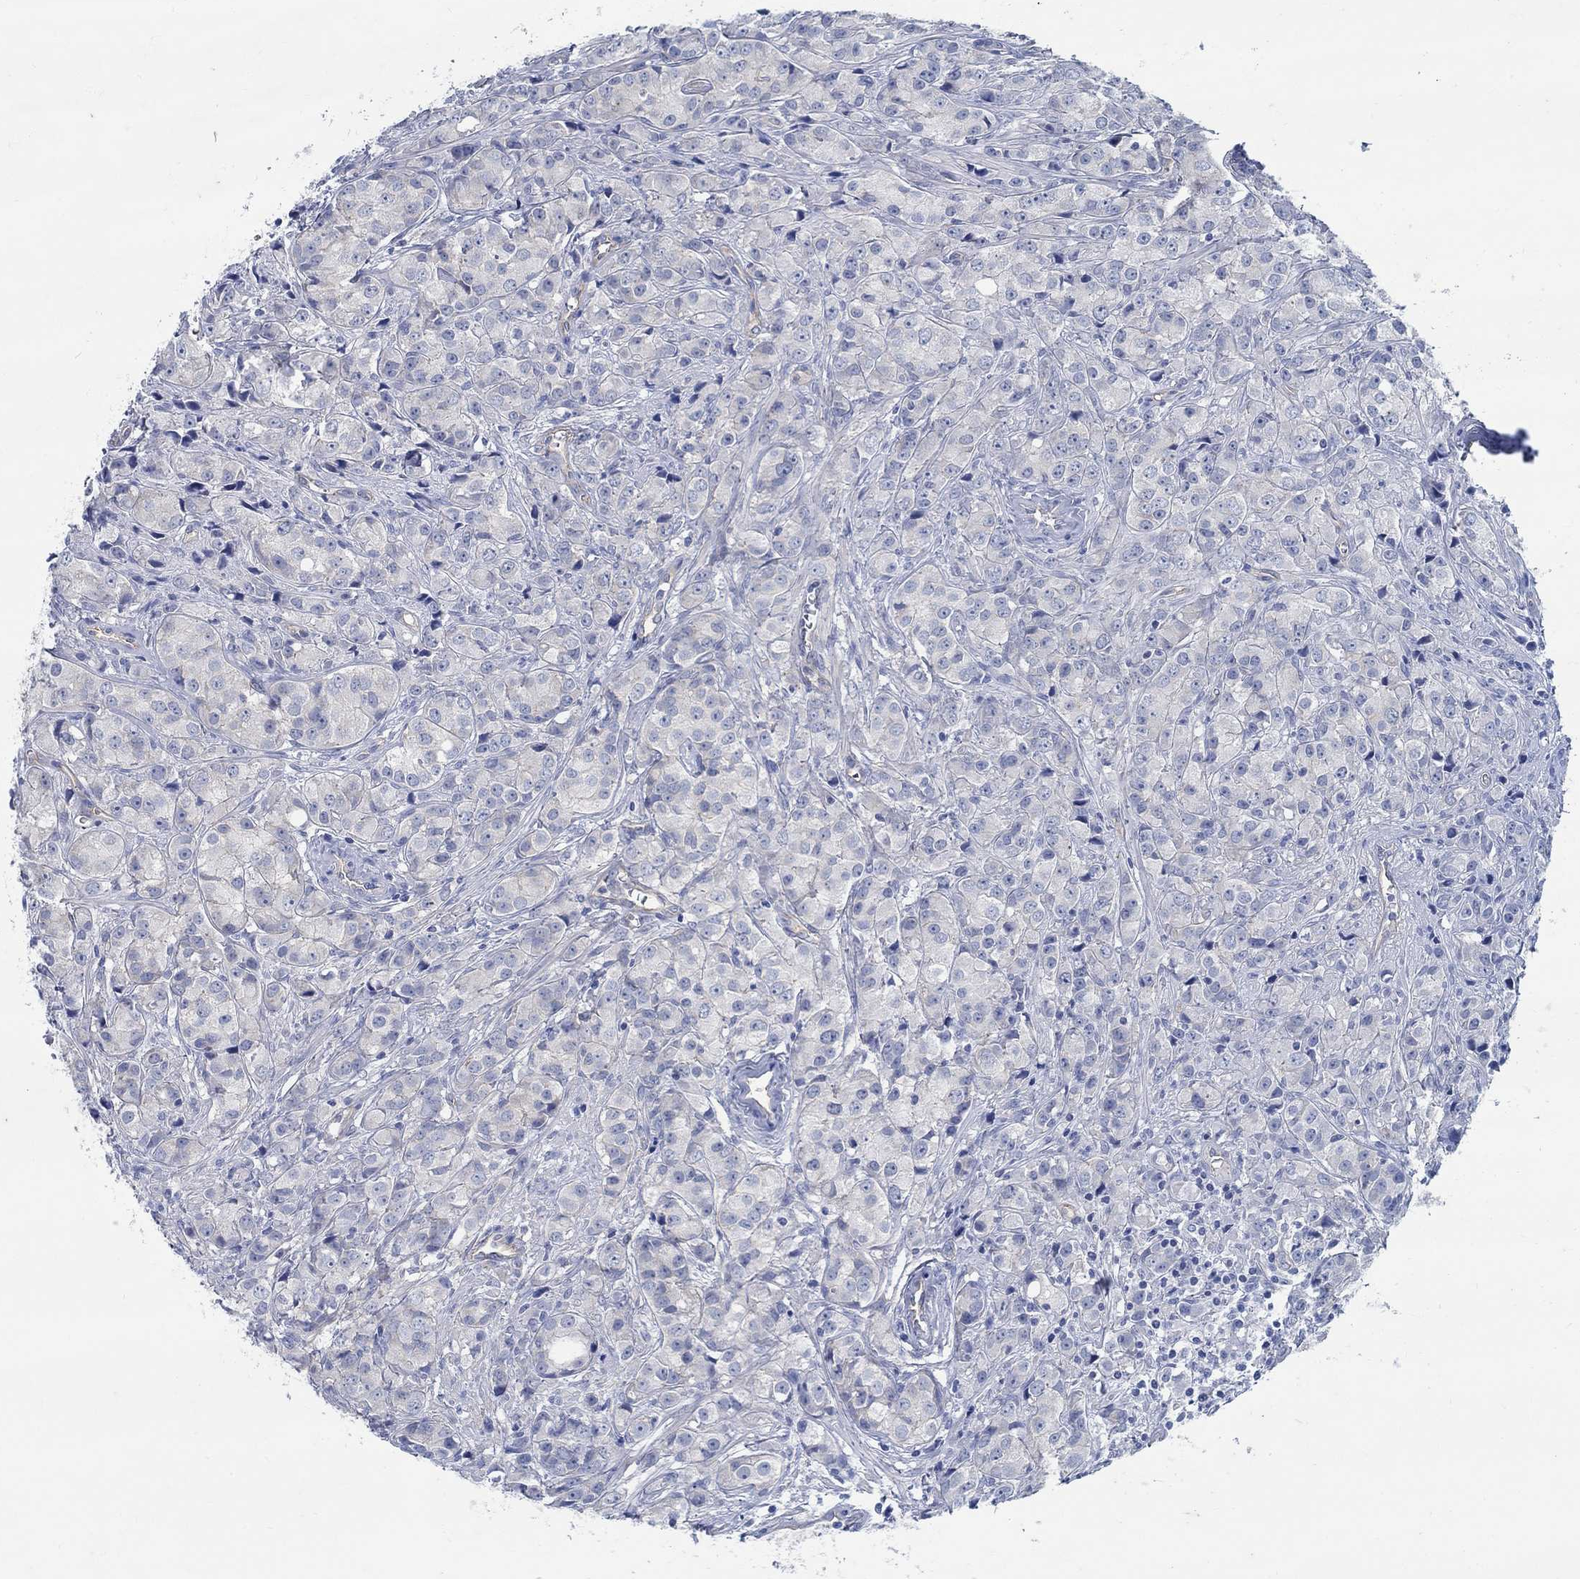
{"staining": {"intensity": "negative", "quantity": "none", "location": "none"}, "tissue": "prostate cancer", "cell_type": "Tumor cells", "image_type": "cancer", "snomed": [{"axis": "morphology", "description": "Adenocarcinoma, Medium grade"}, {"axis": "topography", "description": "Prostate"}], "caption": "Immunohistochemistry (IHC) histopathology image of human prostate cancer stained for a protein (brown), which exhibits no positivity in tumor cells.", "gene": "TMEM198", "patient": {"sex": "male", "age": 74}}